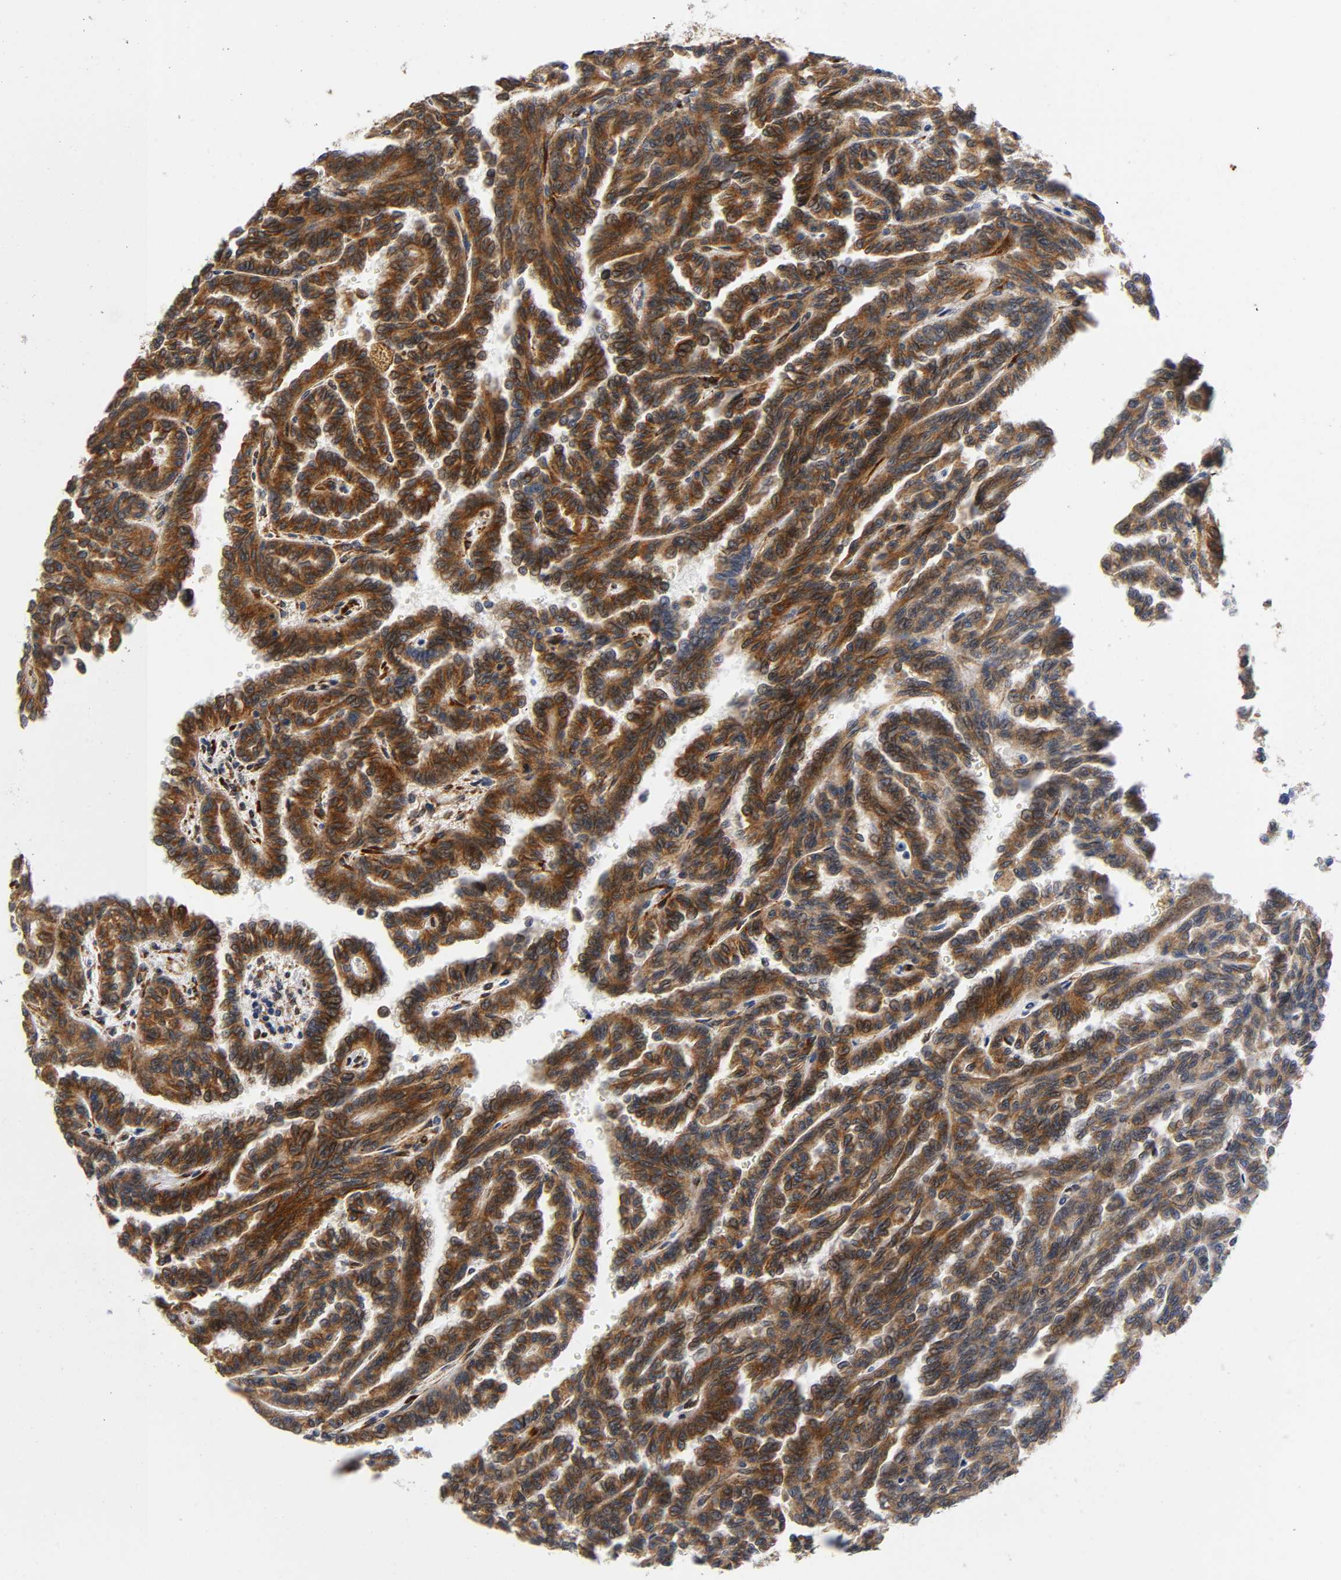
{"staining": {"intensity": "strong", "quantity": ">75%", "location": "cytoplasmic/membranous"}, "tissue": "renal cancer", "cell_type": "Tumor cells", "image_type": "cancer", "snomed": [{"axis": "morphology", "description": "Inflammation, NOS"}, {"axis": "morphology", "description": "Adenocarcinoma, NOS"}, {"axis": "topography", "description": "Kidney"}], "caption": "IHC image of renal cancer stained for a protein (brown), which displays high levels of strong cytoplasmic/membranous staining in approximately >75% of tumor cells.", "gene": "SOS2", "patient": {"sex": "male", "age": 68}}